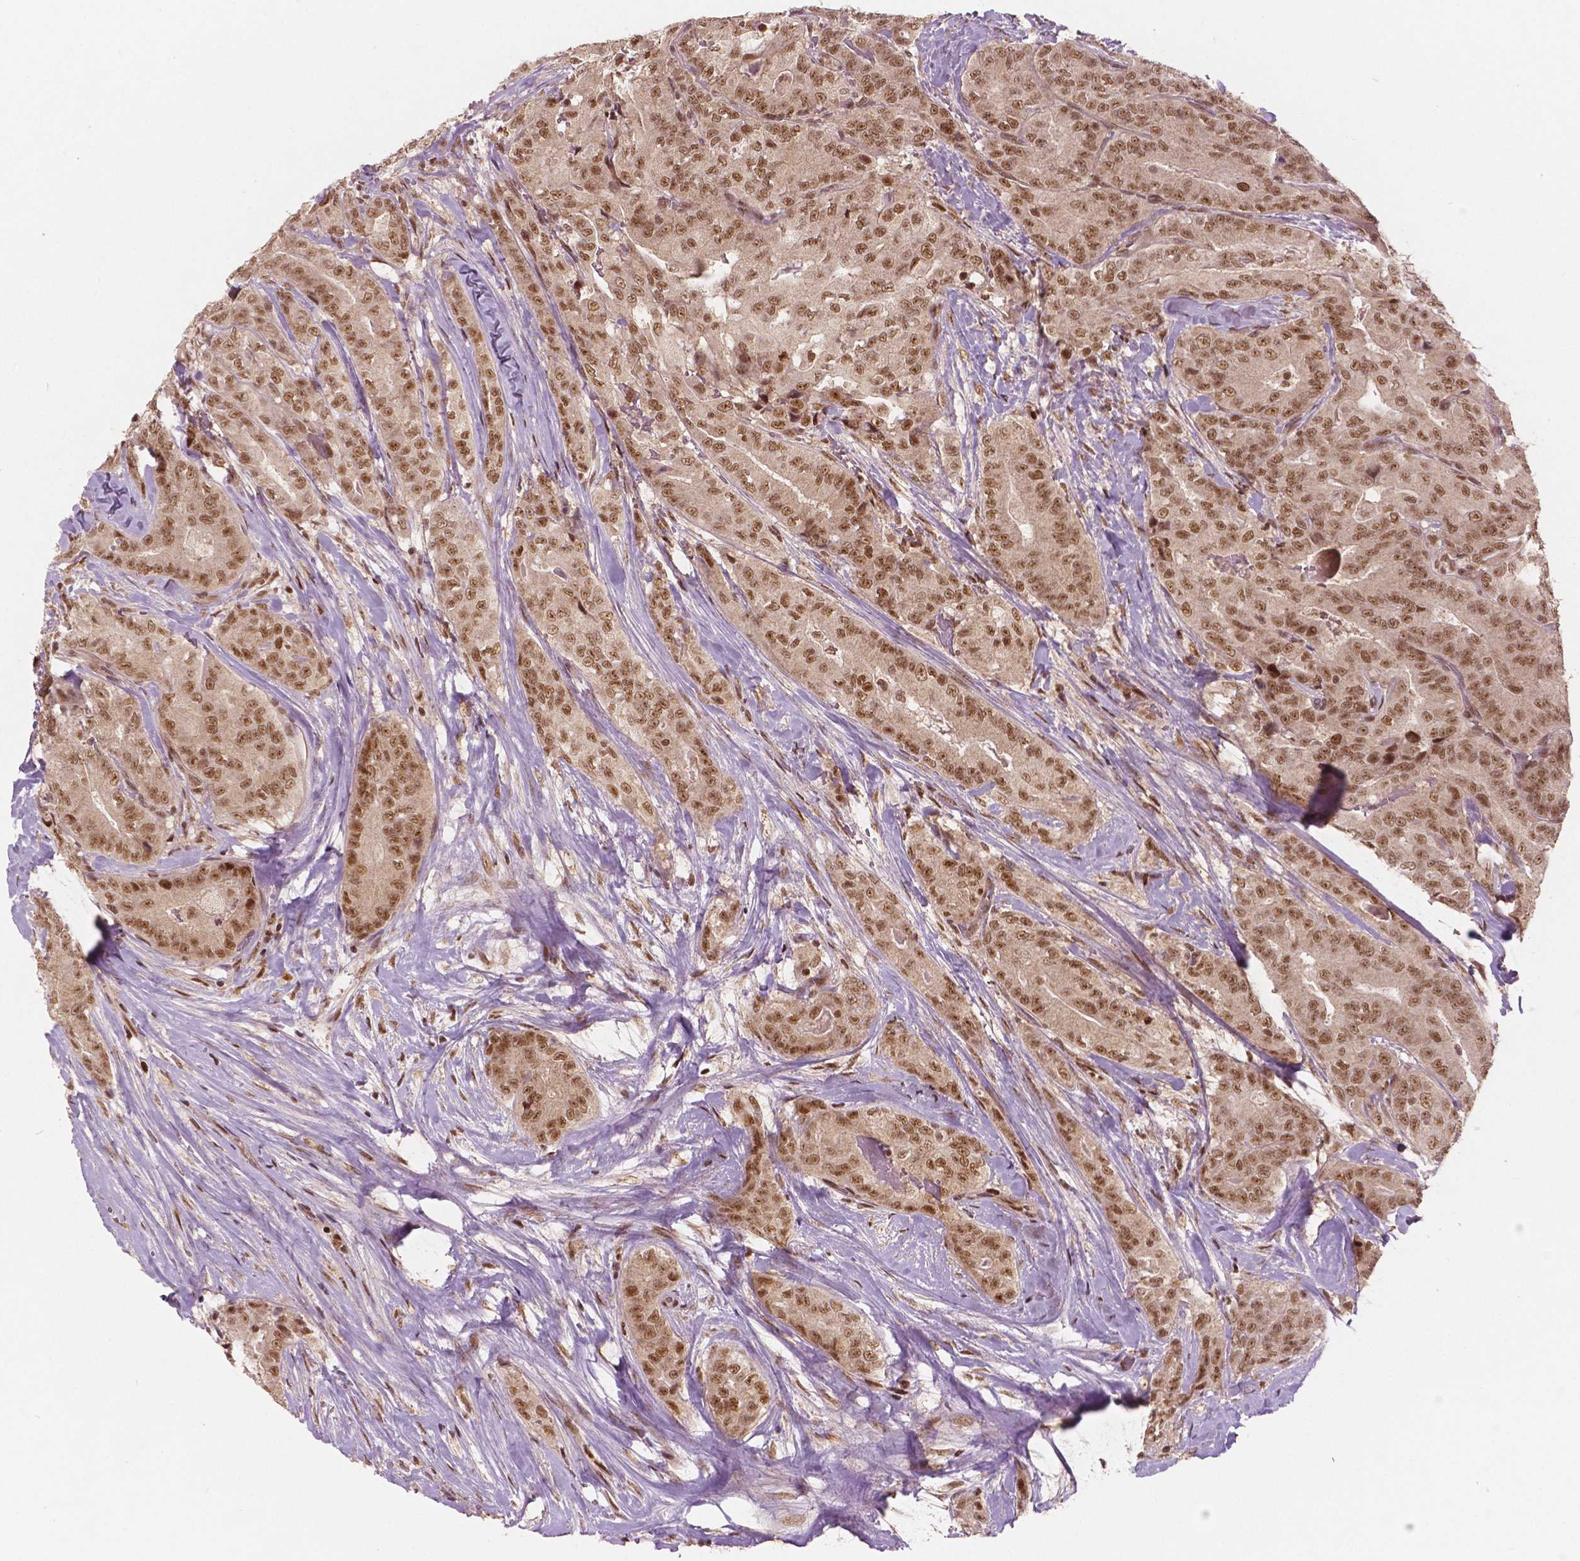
{"staining": {"intensity": "moderate", "quantity": ">75%", "location": "nuclear"}, "tissue": "thyroid cancer", "cell_type": "Tumor cells", "image_type": "cancer", "snomed": [{"axis": "morphology", "description": "Papillary adenocarcinoma, NOS"}, {"axis": "topography", "description": "Thyroid gland"}], "caption": "Moderate nuclear protein staining is seen in approximately >75% of tumor cells in thyroid cancer. (DAB (3,3'-diaminobenzidine) IHC, brown staining for protein, blue staining for nuclei).", "gene": "NSD2", "patient": {"sex": "male", "age": 61}}